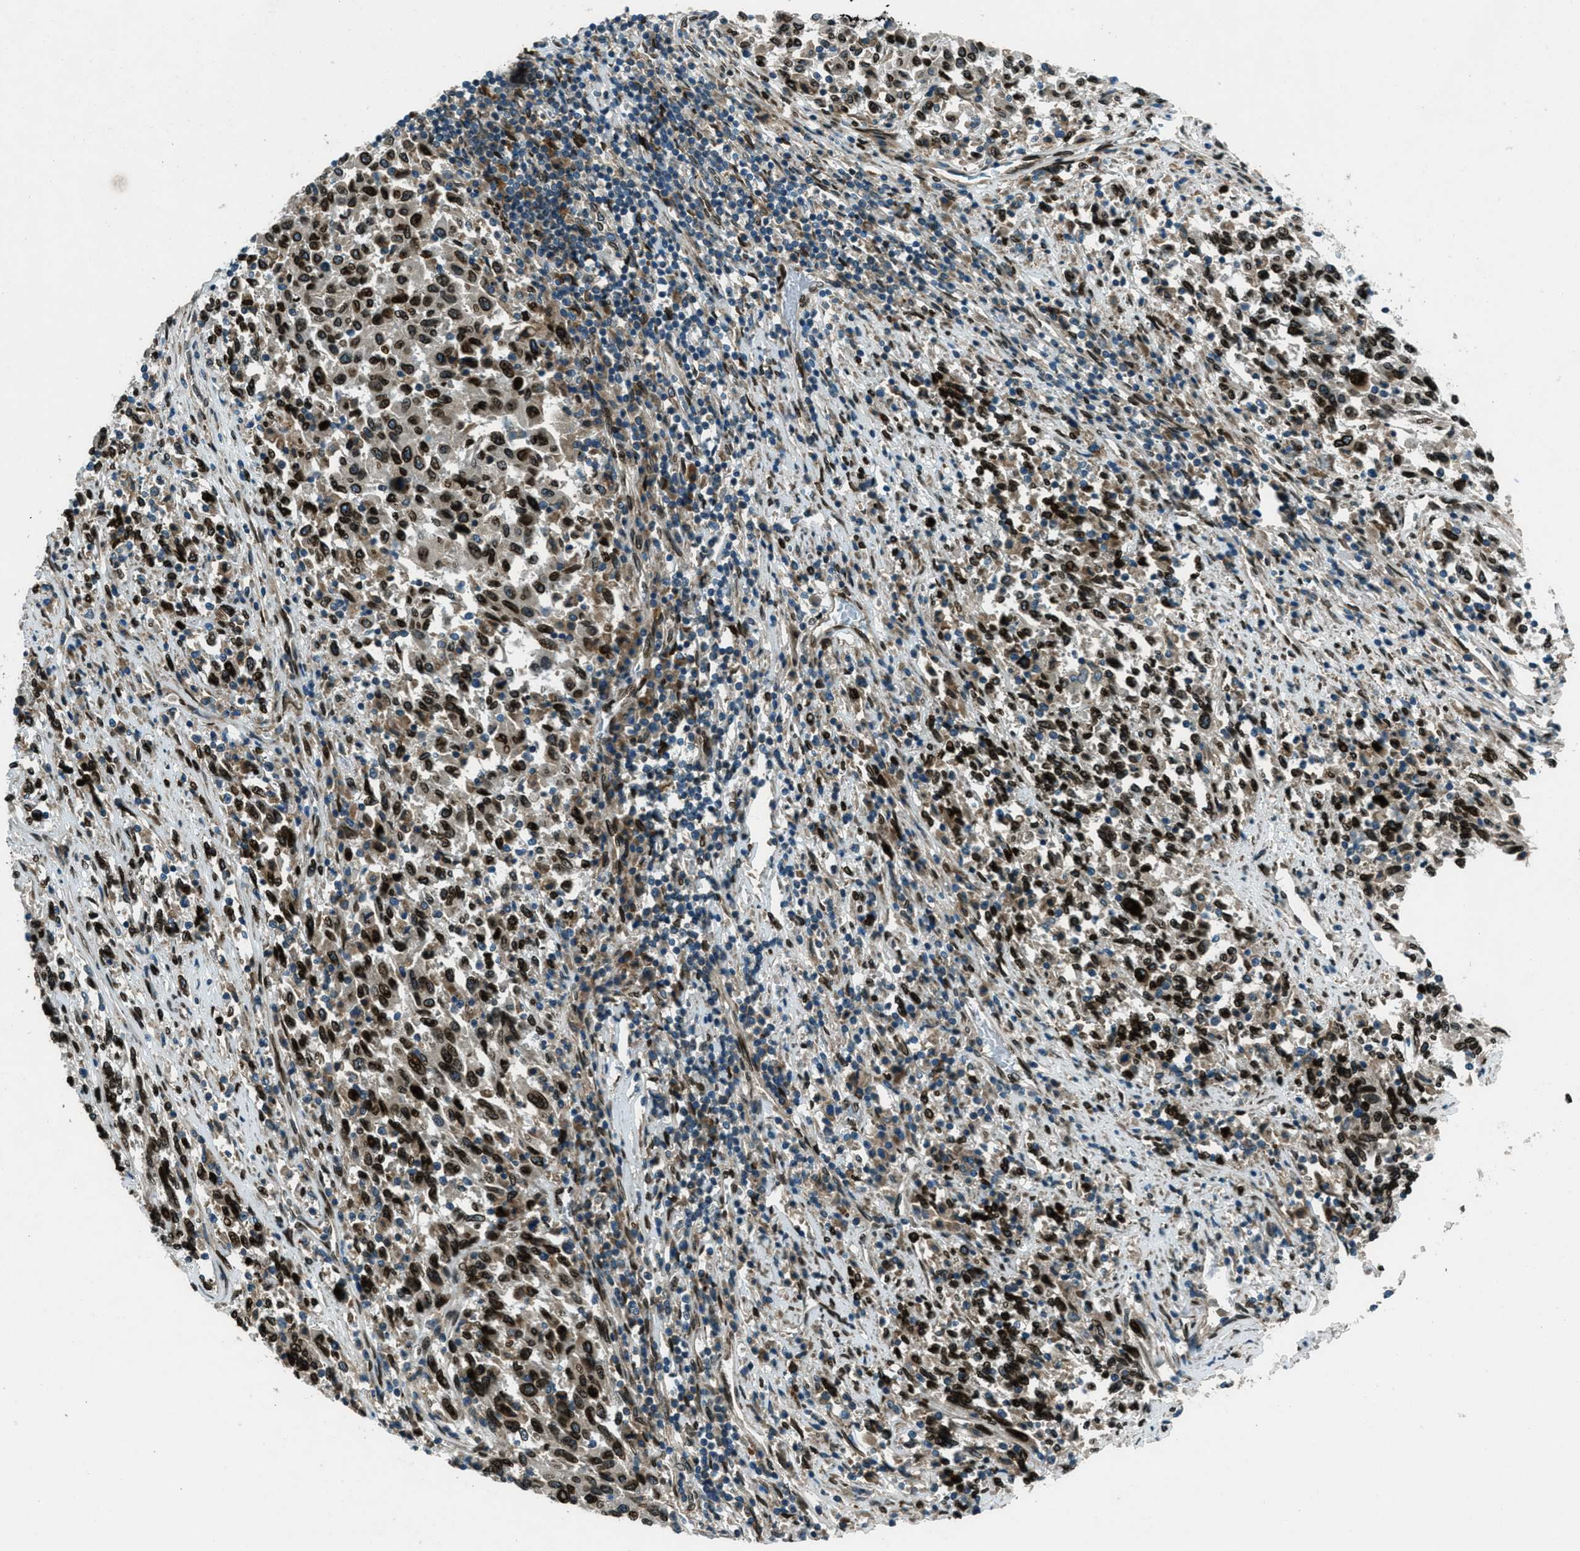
{"staining": {"intensity": "strong", "quantity": ">75%", "location": "cytoplasmic/membranous,nuclear"}, "tissue": "melanoma", "cell_type": "Tumor cells", "image_type": "cancer", "snomed": [{"axis": "morphology", "description": "Malignant melanoma, Metastatic site"}, {"axis": "topography", "description": "Lymph node"}], "caption": "Protein expression analysis of human melanoma reveals strong cytoplasmic/membranous and nuclear staining in about >75% of tumor cells. (brown staining indicates protein expression, while blue staining denotes nuclei).", "gene": "LEMD2", "patient": {"sex": "male", "age": 61}}